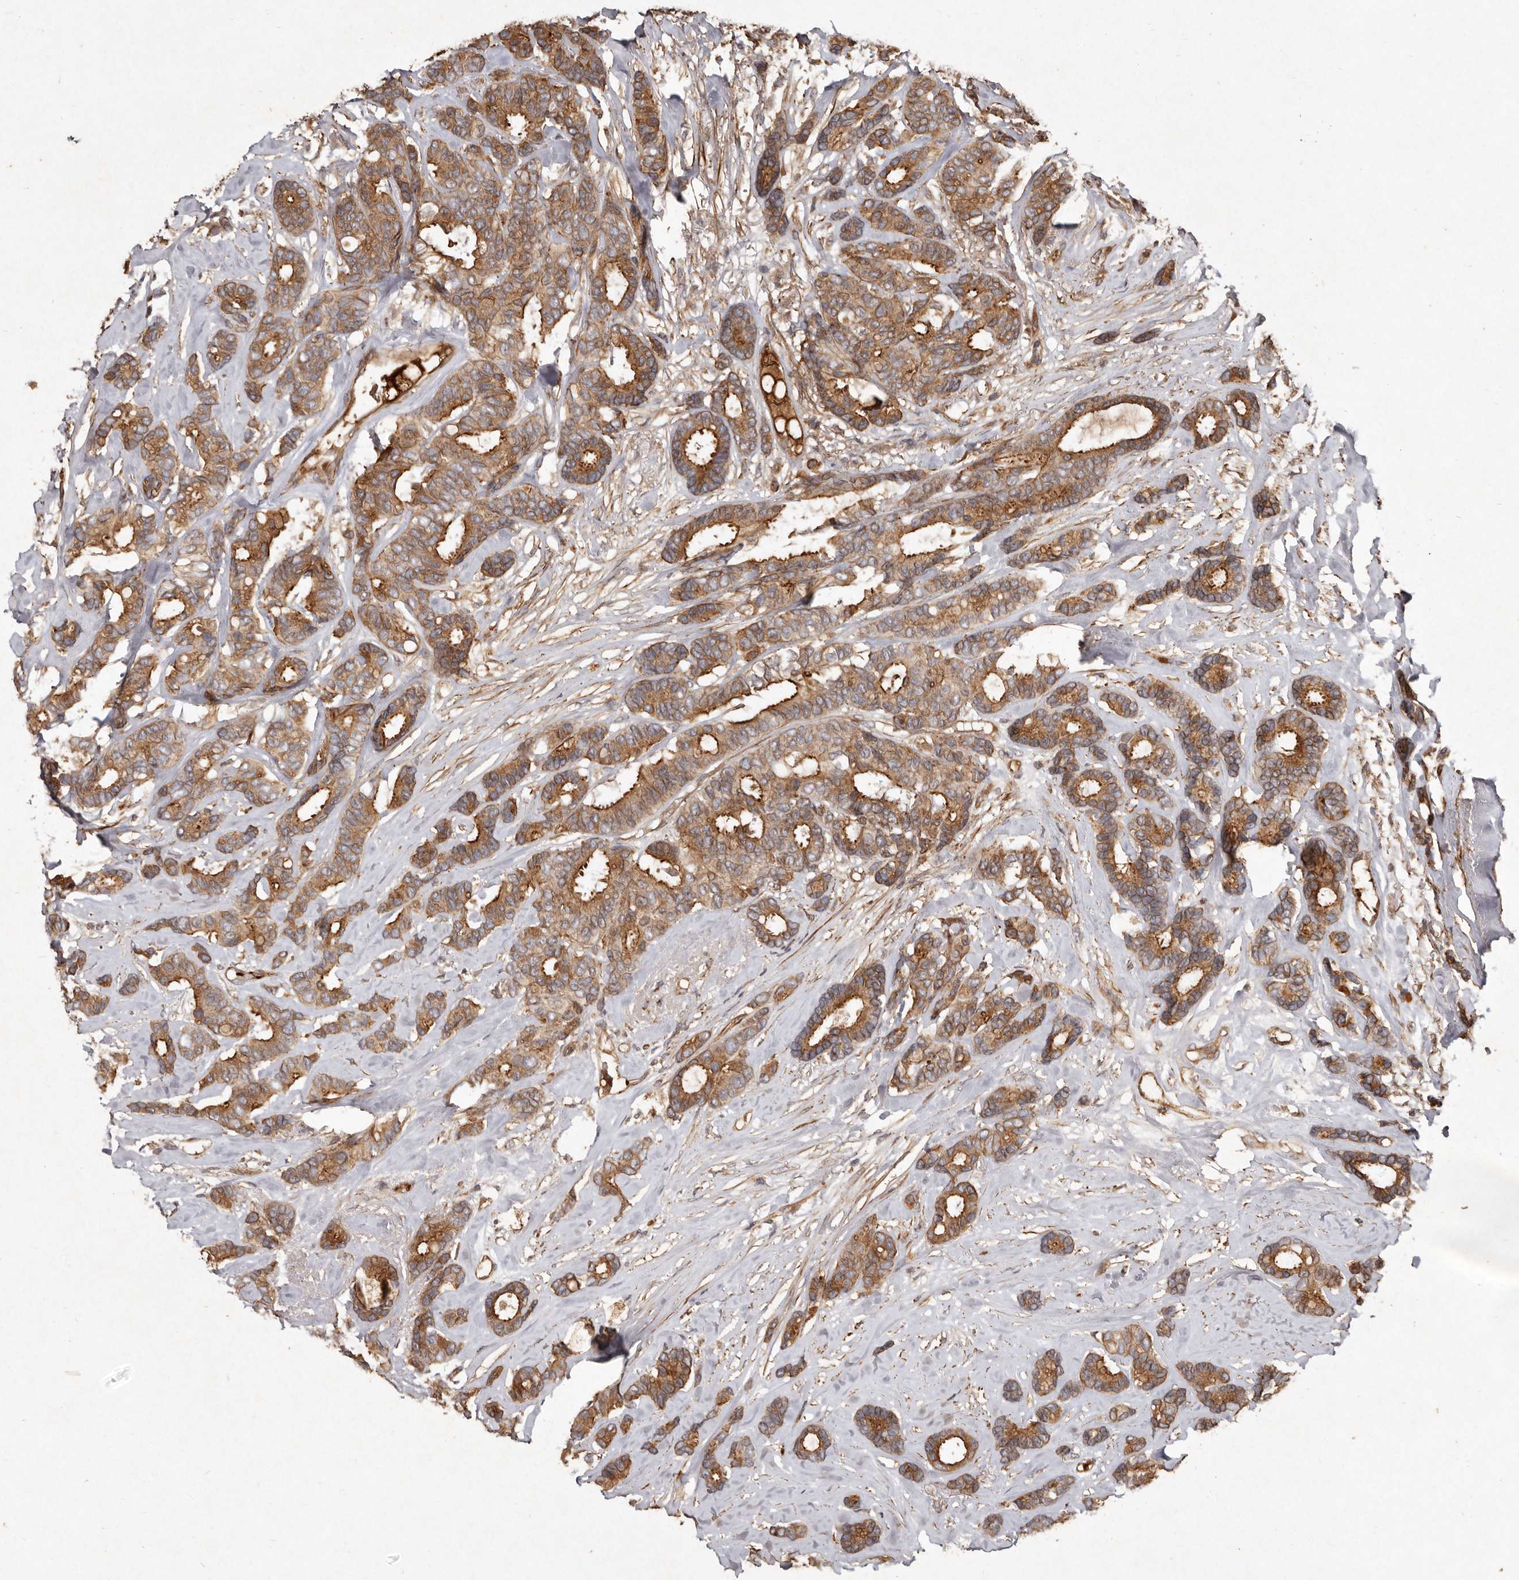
{"staining": {"intensity": "moderate", "quantity": ">75%", "location": "cytoplasmic/membranous"}, "tissue": "breast cancer", "cell_type": "Tumor cells", "image_type": "cancer", "snomed": [{"axis": "morphology", "description": "Duct carcinoma"}, {"axis": "topography", "description": "Breast"}], "caption": "Breast invasive ductal carcinoma stained for a protein (brown) demonstrates moderate cytoplasmic/membranous positive expression in about >75% of tumor cells.", "gene": "SEMA3A", "patient": {"sex": "female", "age": 87}}